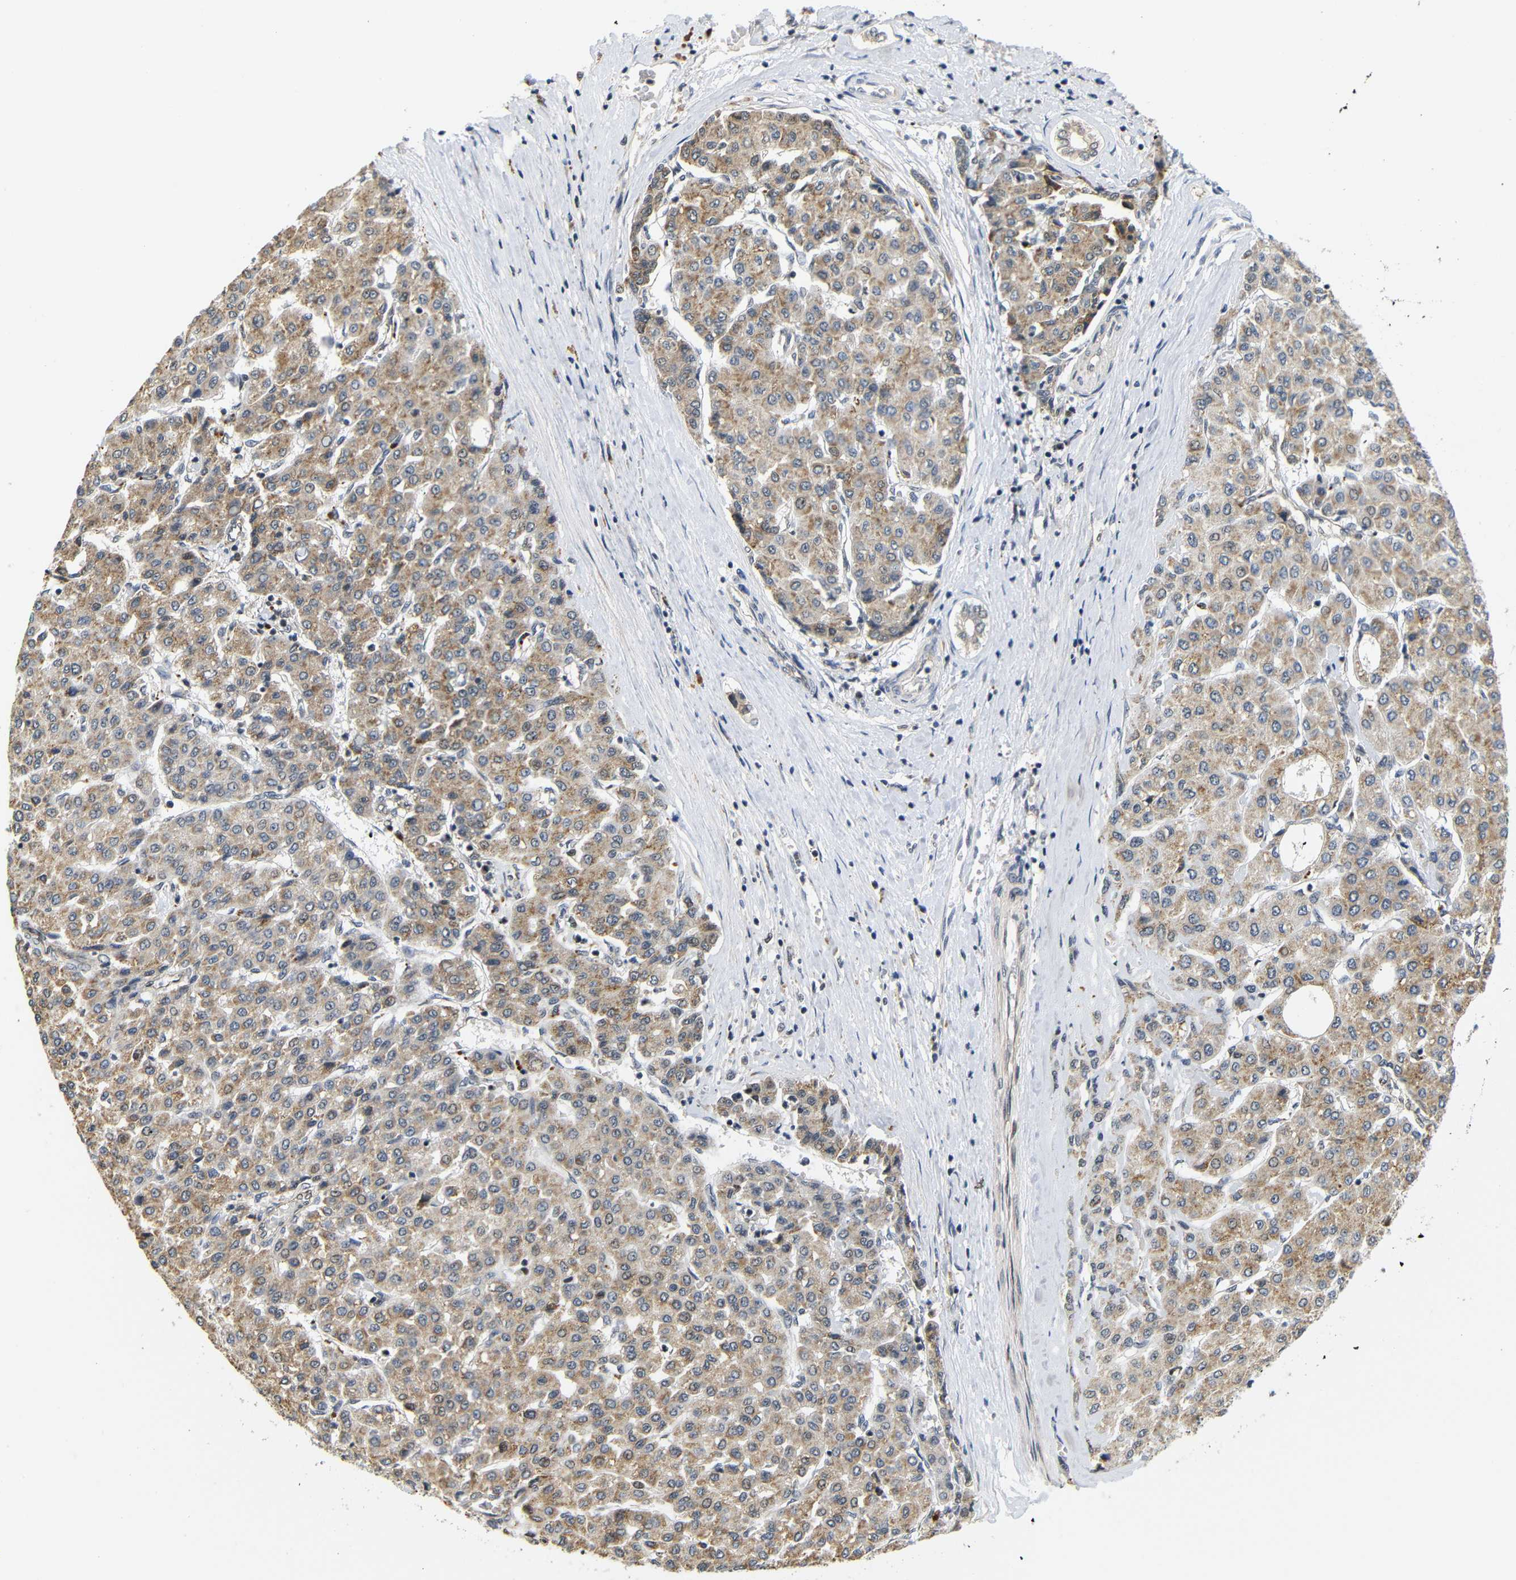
{"staining": {"intensity": "moderate", "quantity": ">75%", "location": "cytoplasmic/membranous"}, "tissue": "liver cancer", "cell_type": "Tumor cells", "image_type": "cancer", "snomed": [{"axis": "morphology", "description": "Carcinoma, Hepatocellular, NOS"}, {"axis": "topography", "description": "Liver"}], "caption": "Protein expression analysis of liver hepatocellular carcinoma shows moderate cytoplasmic/membranous staining in approximately >75% of tumor cells.", "gene": "GJA5", "patient": {"sex": "male", "age": 65}}